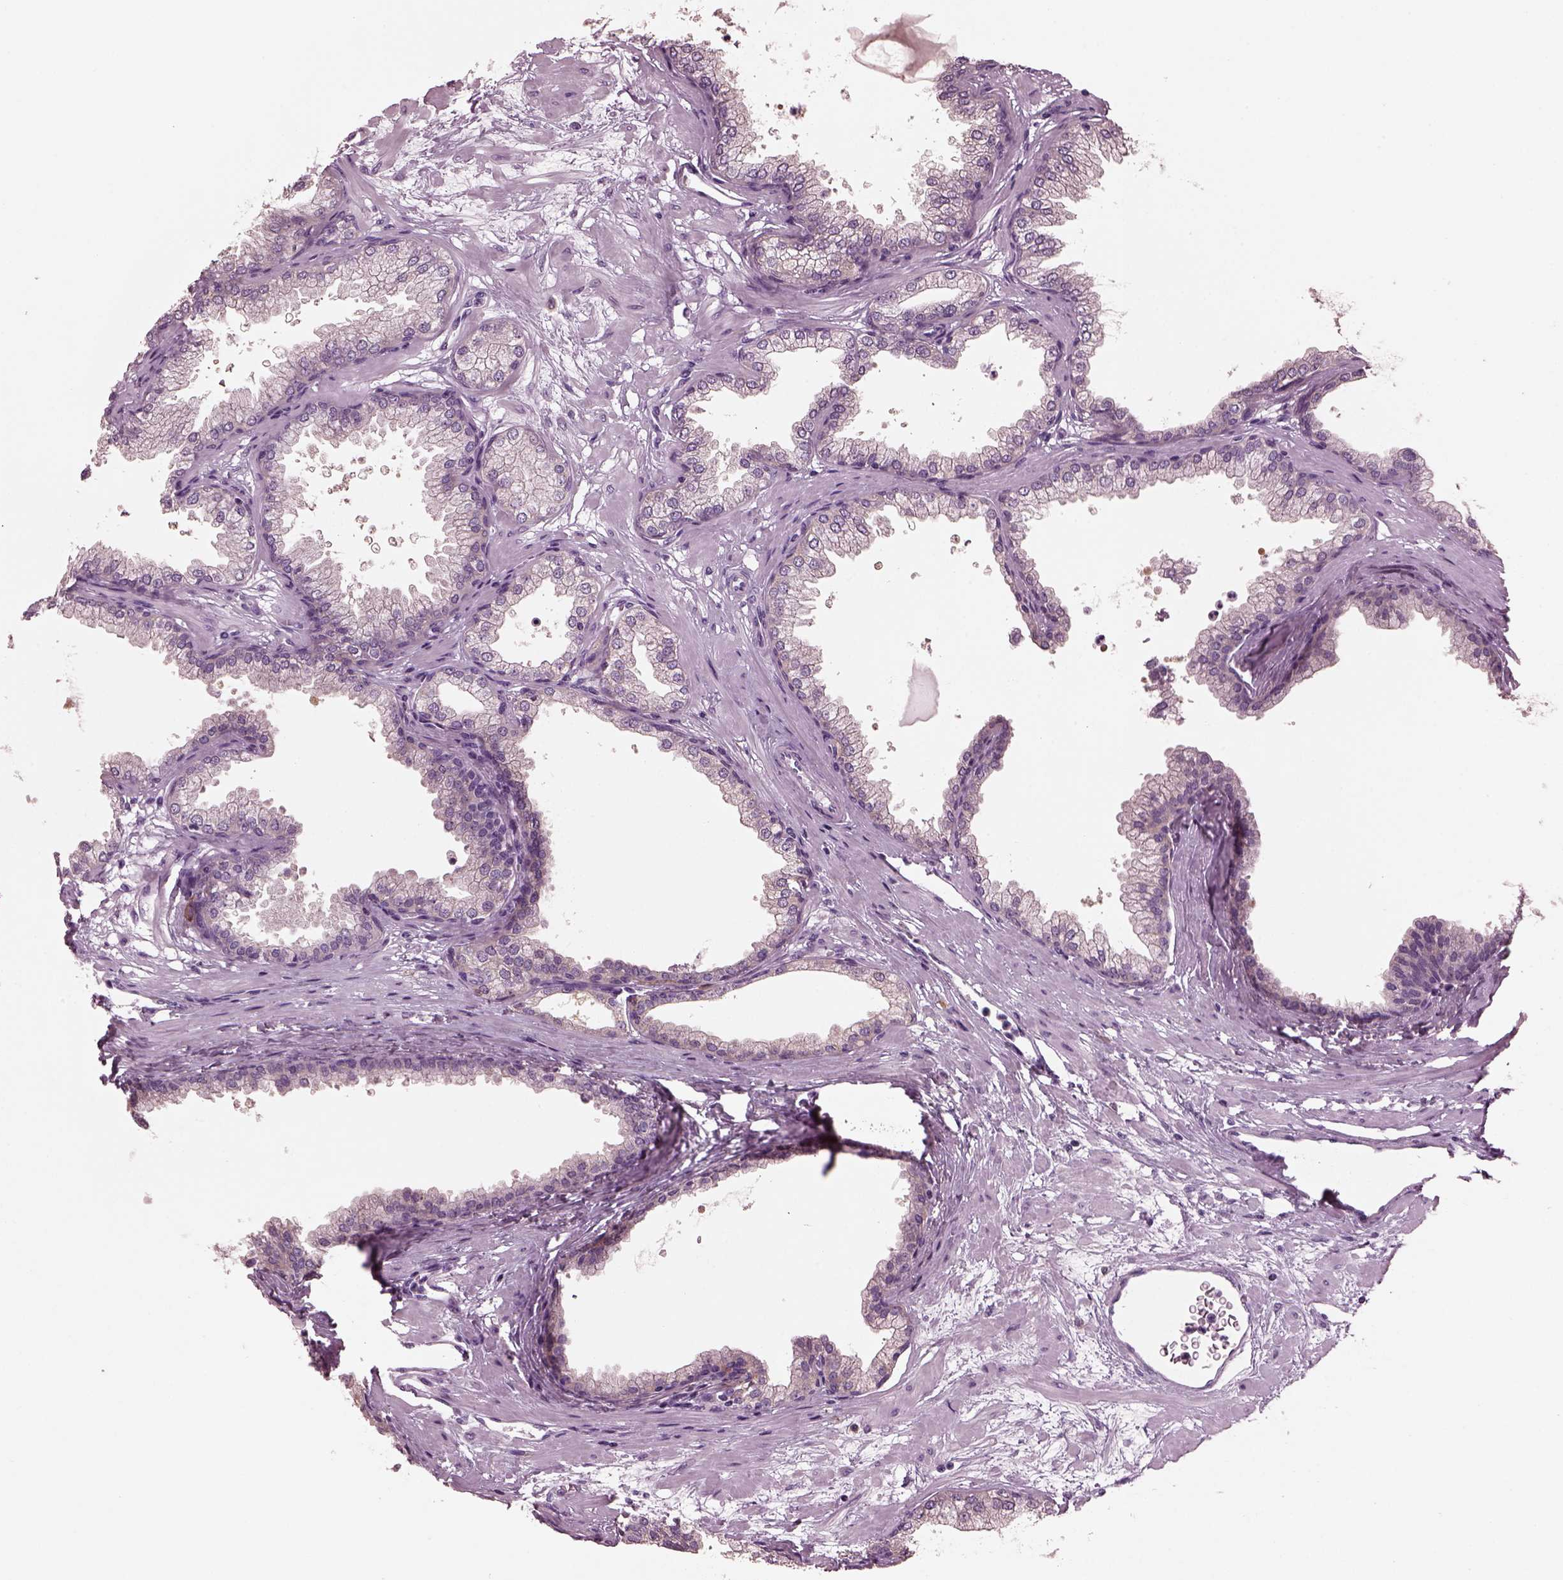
{"staining": {"intensity": "negative", "quantity": "none", "location": "none"}, "tissue": "prostate", "cell_type": "Glandular cells", "image_type": "normal", "snomed": [{"axis": "morphology", "description": "Normal tissue, NOS"}, {"axis": "topography", "description": "Prostate"}], "caption": "Immunohistochemistry photomicrograph of unremarkable prostate stained for a protein (brown), which shows no positivity in glandular cells. Brightfield microscopy of immunohistochemistry stained with DAB (3,3'-diaminobenzidine) (brown) and hematoxylin (blue), captured at high magnification.", "gene": "SHTN1", "patient": {"sex": "male", "age": 37}}